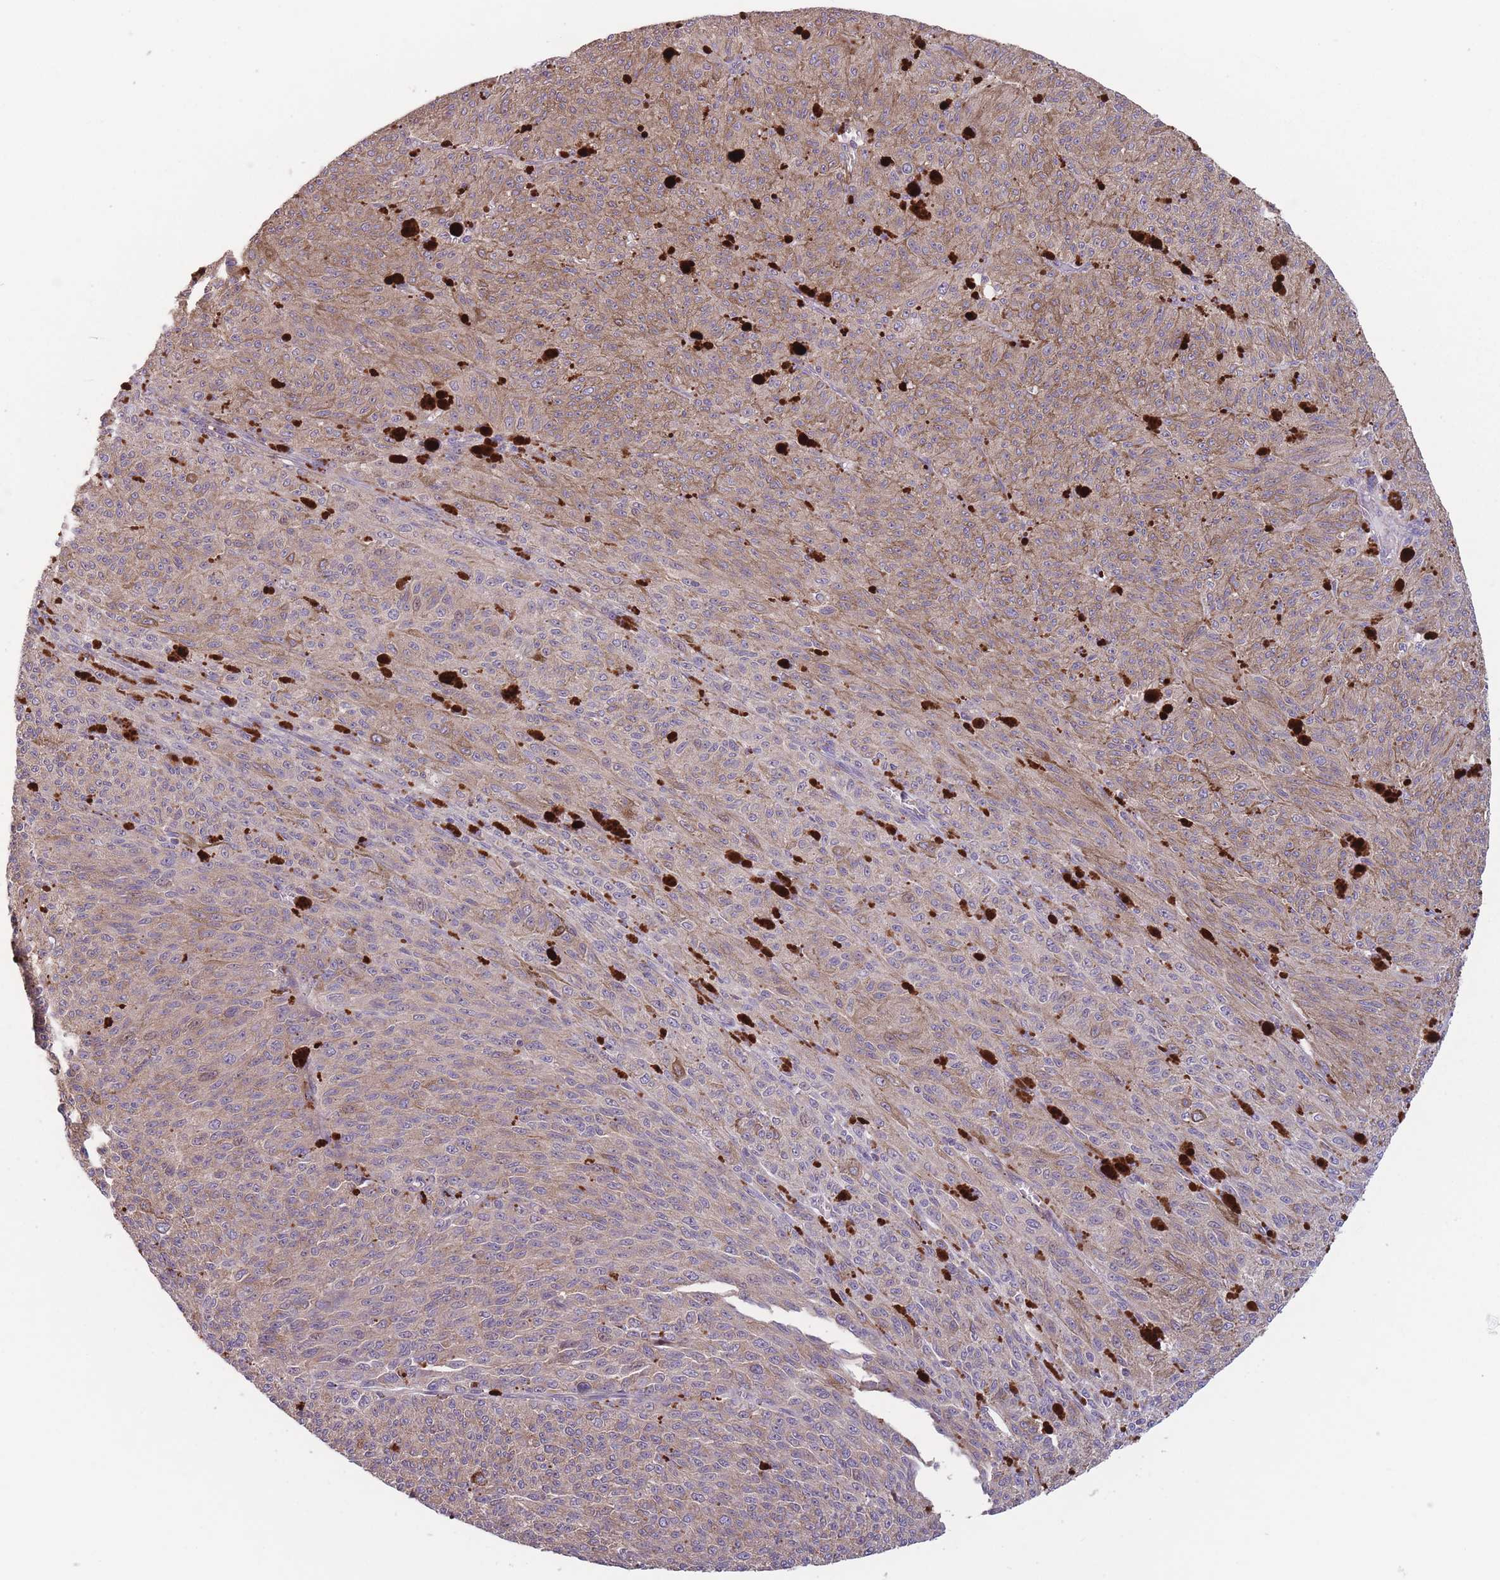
{"staining": {"intensity": "moderate", "quantity": "25%-75%", "location": "cytoplasmic/membranous"}, "tissue": "melanoma", "cell_type": "Tumor cells", "image_type": "cancer", "snomed": [{"axis": "morphology", "description": "Malignant melanoma, NOS"}, {"axis": "topography", "description": "Skin"}], "caption": "An image of malignant melanoma stained for a protein shows moderate cytoplasmic/membranous brown staining in tumor cells.", "gene": "ITPKC", "patient": {"sex": "female", "age": 52}}